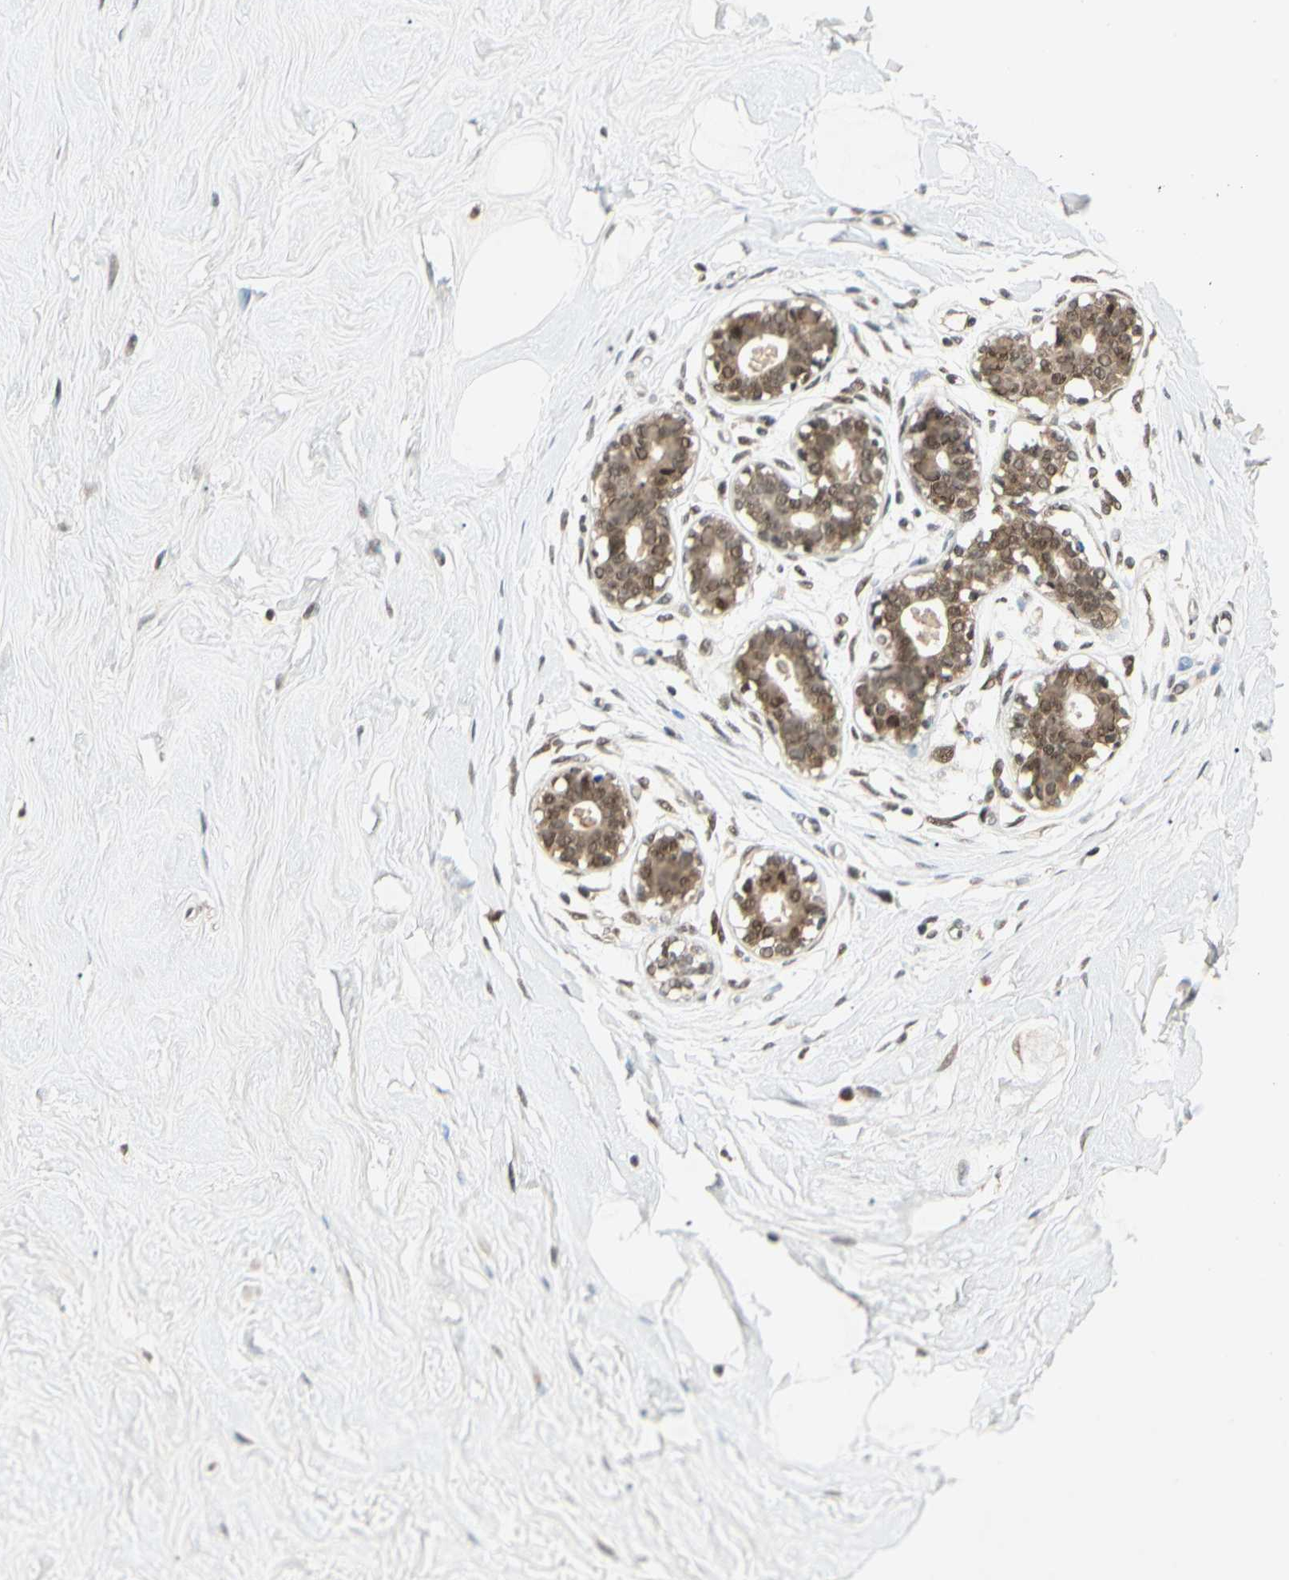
{"staining": {"intensity": "negative", "quantity": "none", "location": "none"}, "tissue": "breast", "cell_type": "Adipocytes", "image_type": "normal", "snomed": [{"axis": "morphology", "description": "Normal tissue, NOS"}, {"axis": "topography", "description": "Breast"}], "caption": "This is an immunohistochemistry (IHC) image of unremarkable breast. There is no expression in adipocytes.", "gene": "ZSCAN12", "patient": {"sex": "female", "age": 23}}